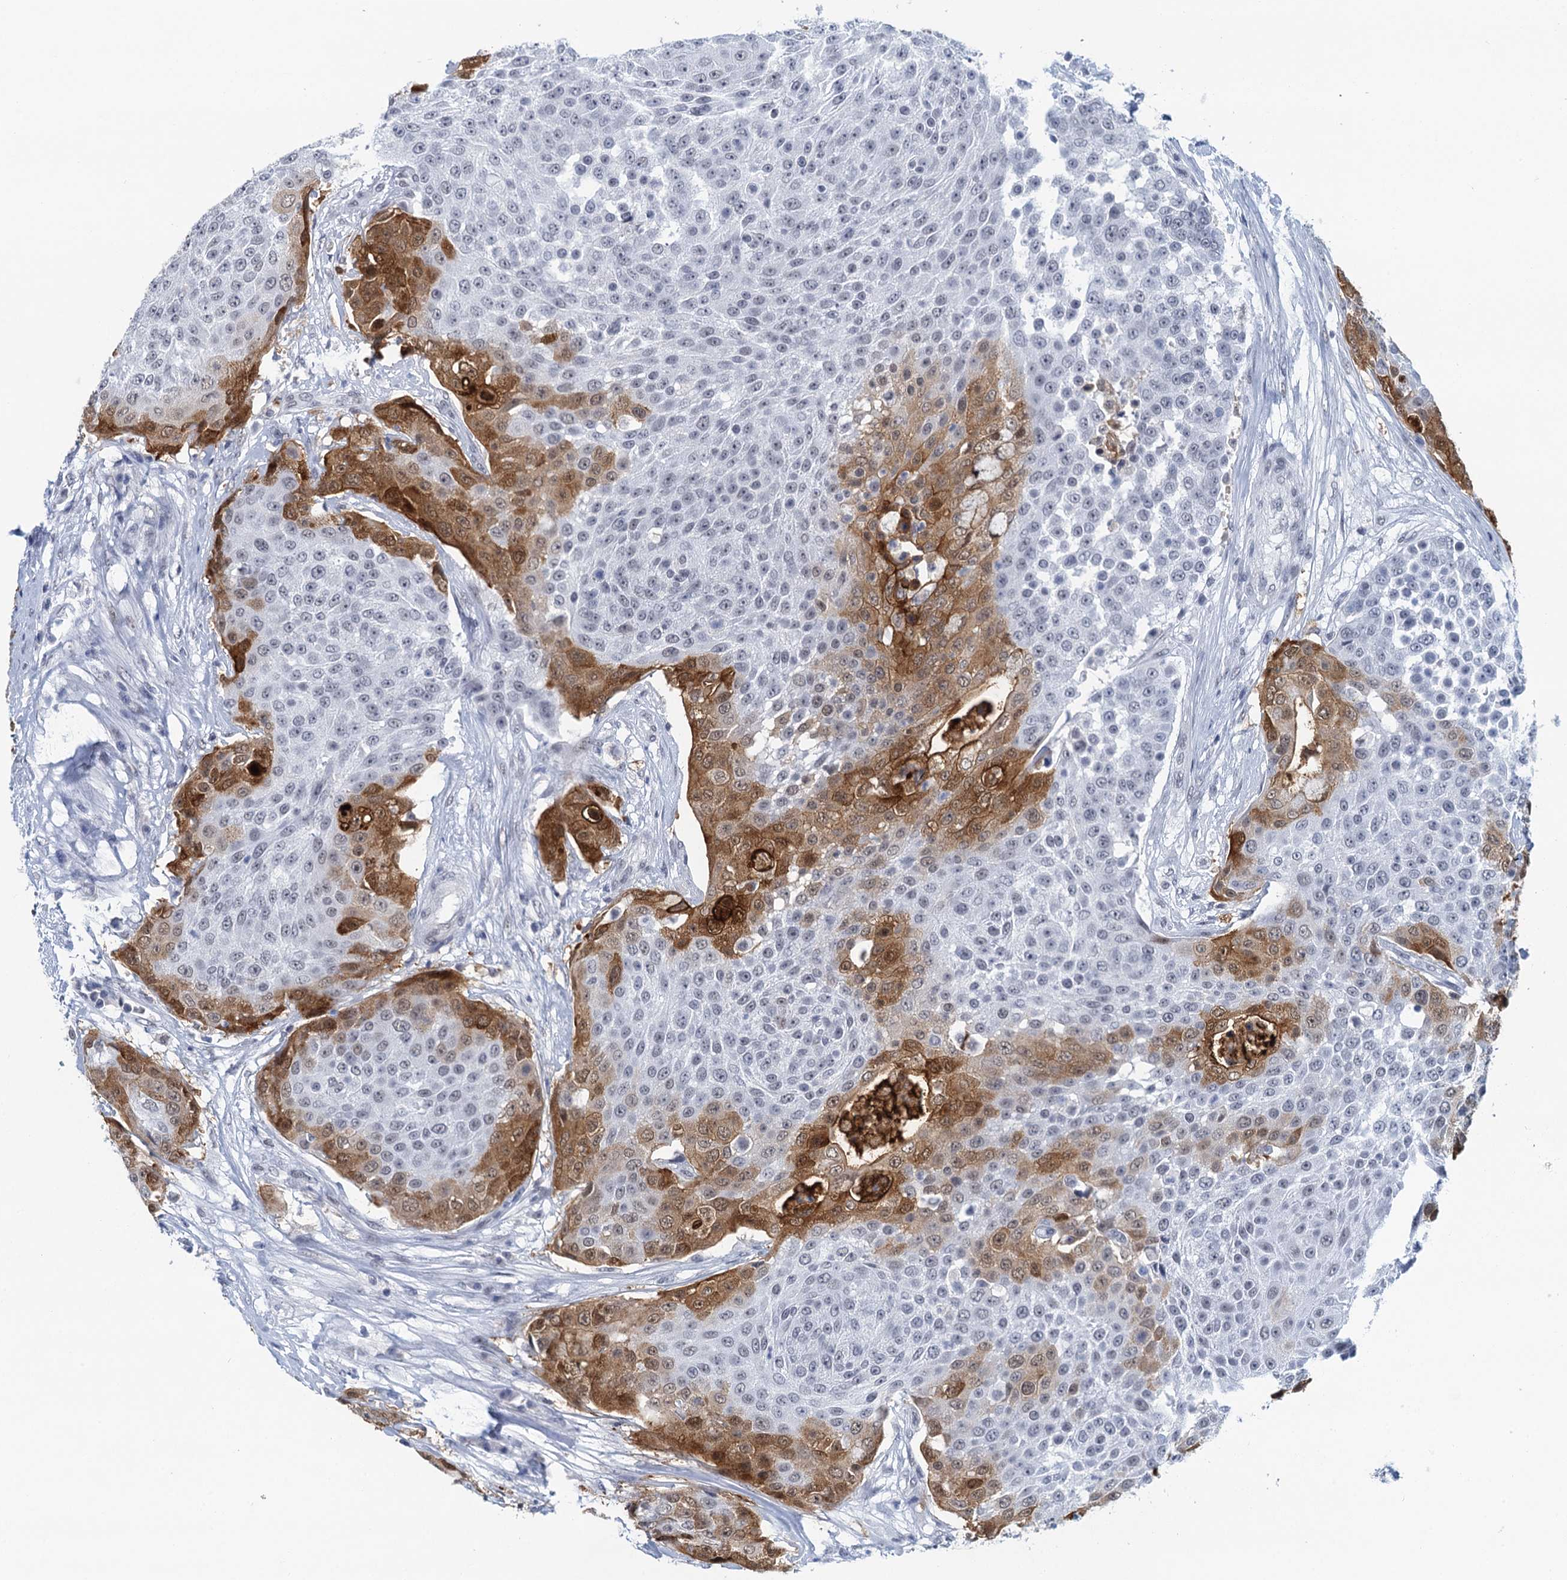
{"staining": {"intensity": "strong", "quantity": "<25%", "location": "cytoplasmic/membranous,nuclear"}, "tissue": "urothelial cancer", "cell_type": "Tumor cells", "image_type": "cancer", "snomed": [{"axis": "morphology", "description": "Urothelial carcinoma, High grade"}, {"axis": "topography", "description": "Urinary bladder"}], "caption": "Urothelial carcinoma (high-grade) stained with DAB (3,3'-diaminobenzidine) IHC demonstrates medium levels of strong cytoplasmic/membranous and nuclear expression in approximately <25% of tumor cells.", "gene": "EPS8L1", "patient": {"sex": "female", "age": 63}}